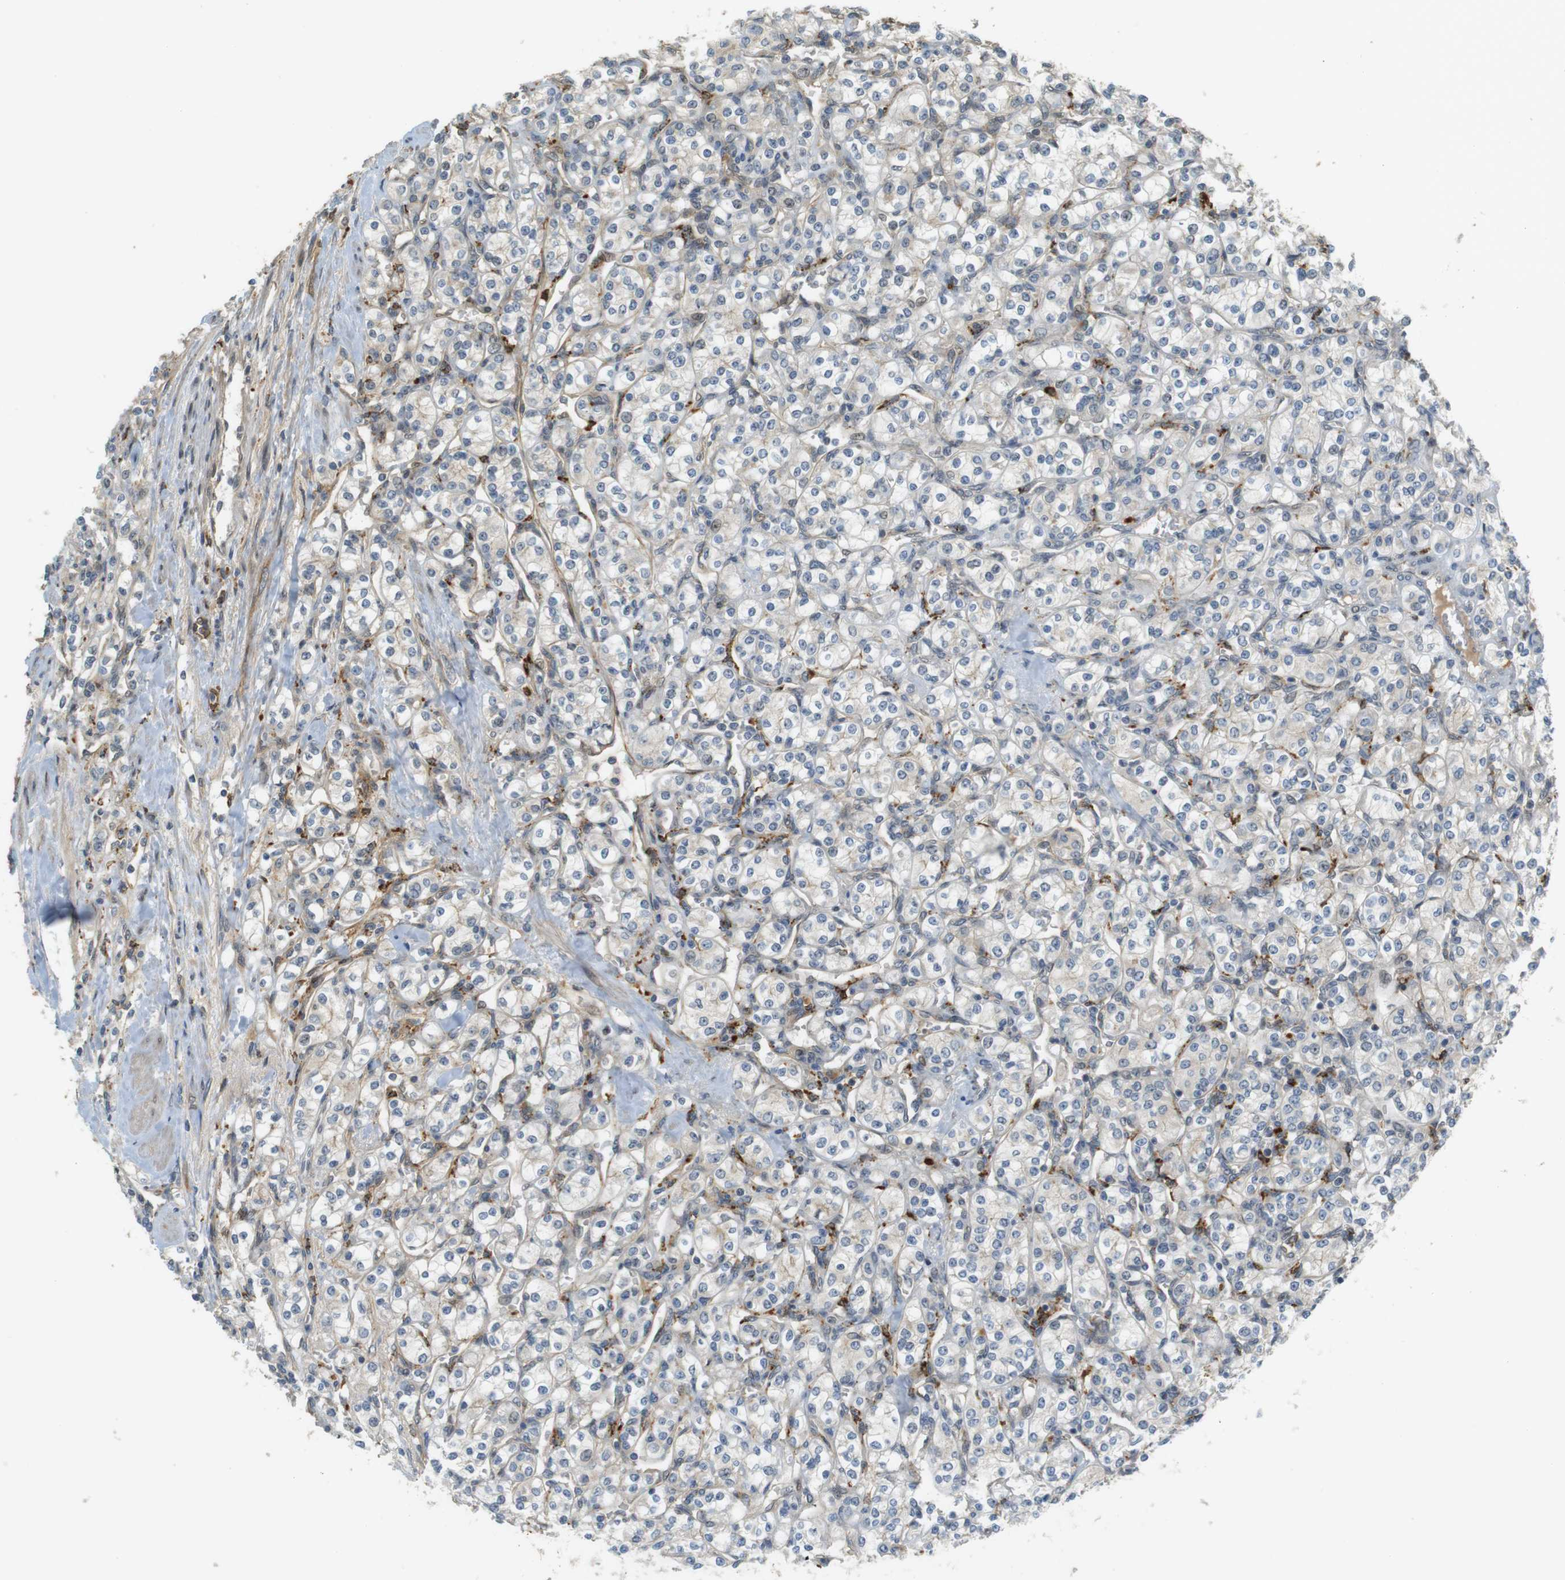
{"staining": {"intensity": "weak", "quantity": "<25%", "location": "cytoplasmic/membranous"}, "tissue": "renal cancer", "cell_type": "Tumor cells", "image_type": "cancer", "snomed": [{"axis": "morphology", "description": "Adenocarcinoma, NOS"}, {"axis": "topography", "description": "Kidney"}], "caption": "Protein analysis of renal cancer demonstrates no significant expression in tumor cells. (Immunohistochemistry (ihc), brightfield microscopy, high magnification).", "gene": "TSPAN9", "patient": {"sex": "male", "age": 77}}